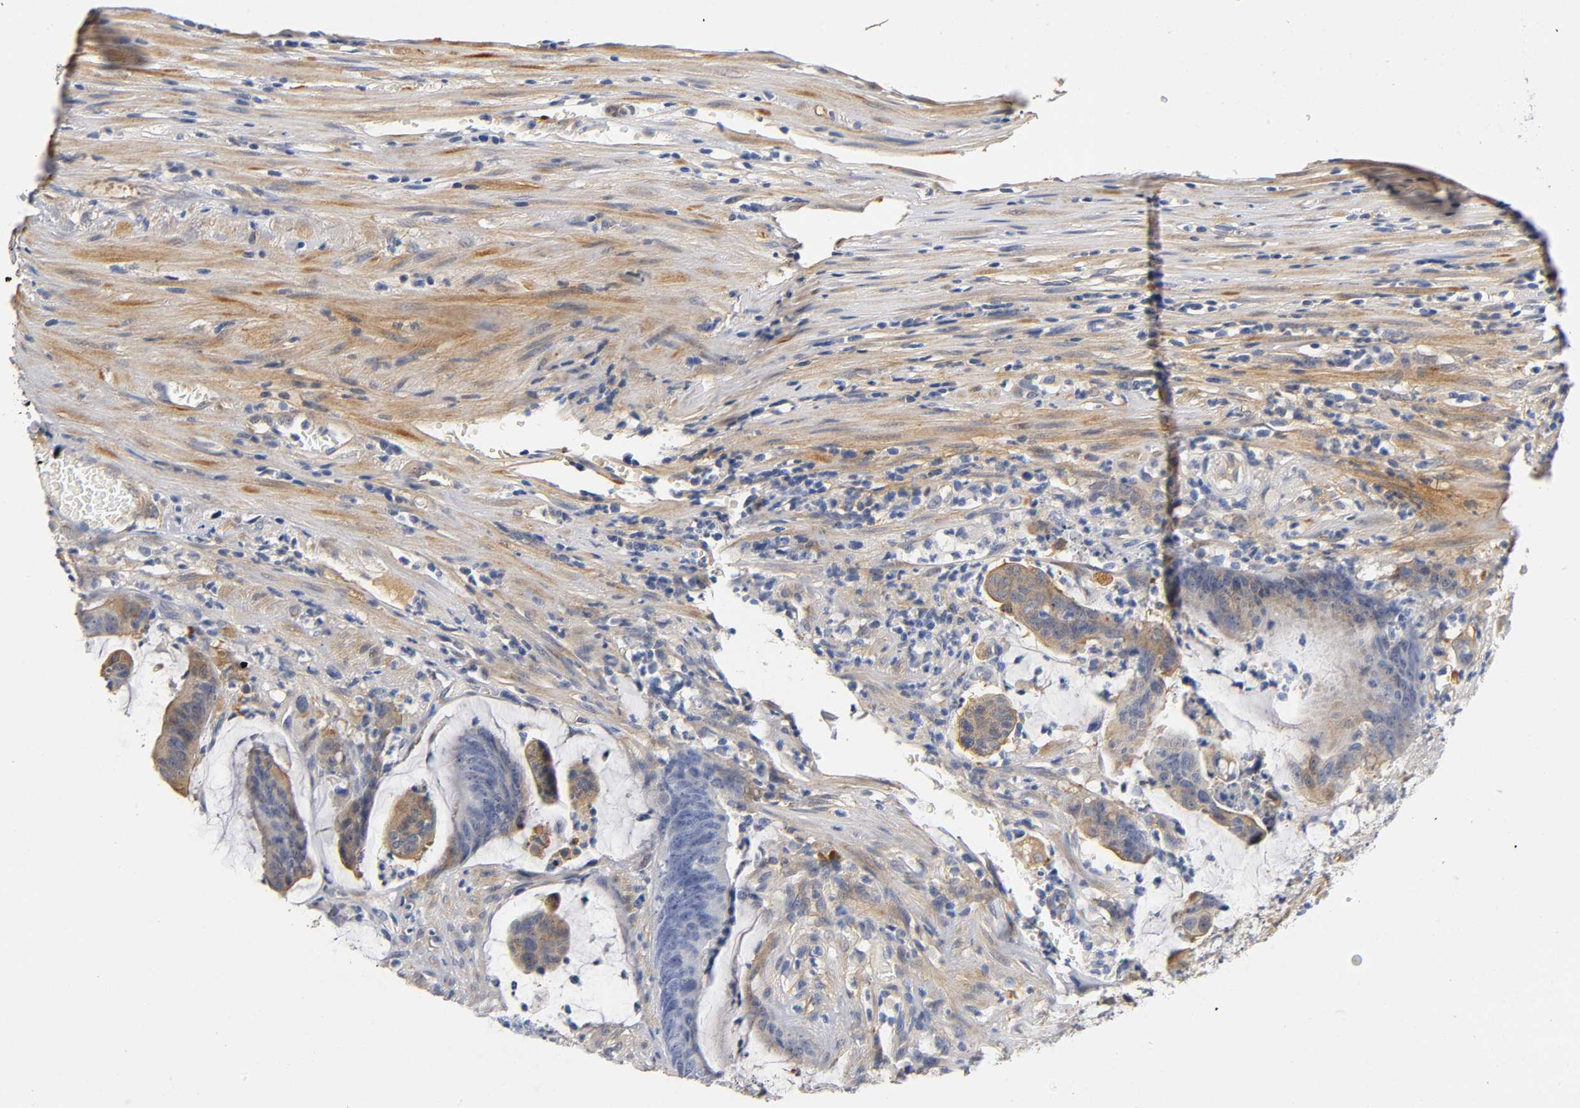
{"staining": {"intensity": "weak", "quantity": "25%-75%", "location": "cytoplasmic/membranous"}, "tissue": "colorectal cancer", "cell_type": "Tumor cells", "image_type": "cancer", "snomed": [{"axis": "morphology", "description": "Adenocarcinoma, NOS"}, {"axis": "topography", "description": "Rectum"}], "caption": "This photomicrograph displays immunohistochemistry staining of human colorectal cancer (adenocarcinoma), with low weak cytoplasmic/membranous positivity in about 25%-75% of tumor cells.", "gene": "TNC", "patient": {"sex": "female", "age": 66}}